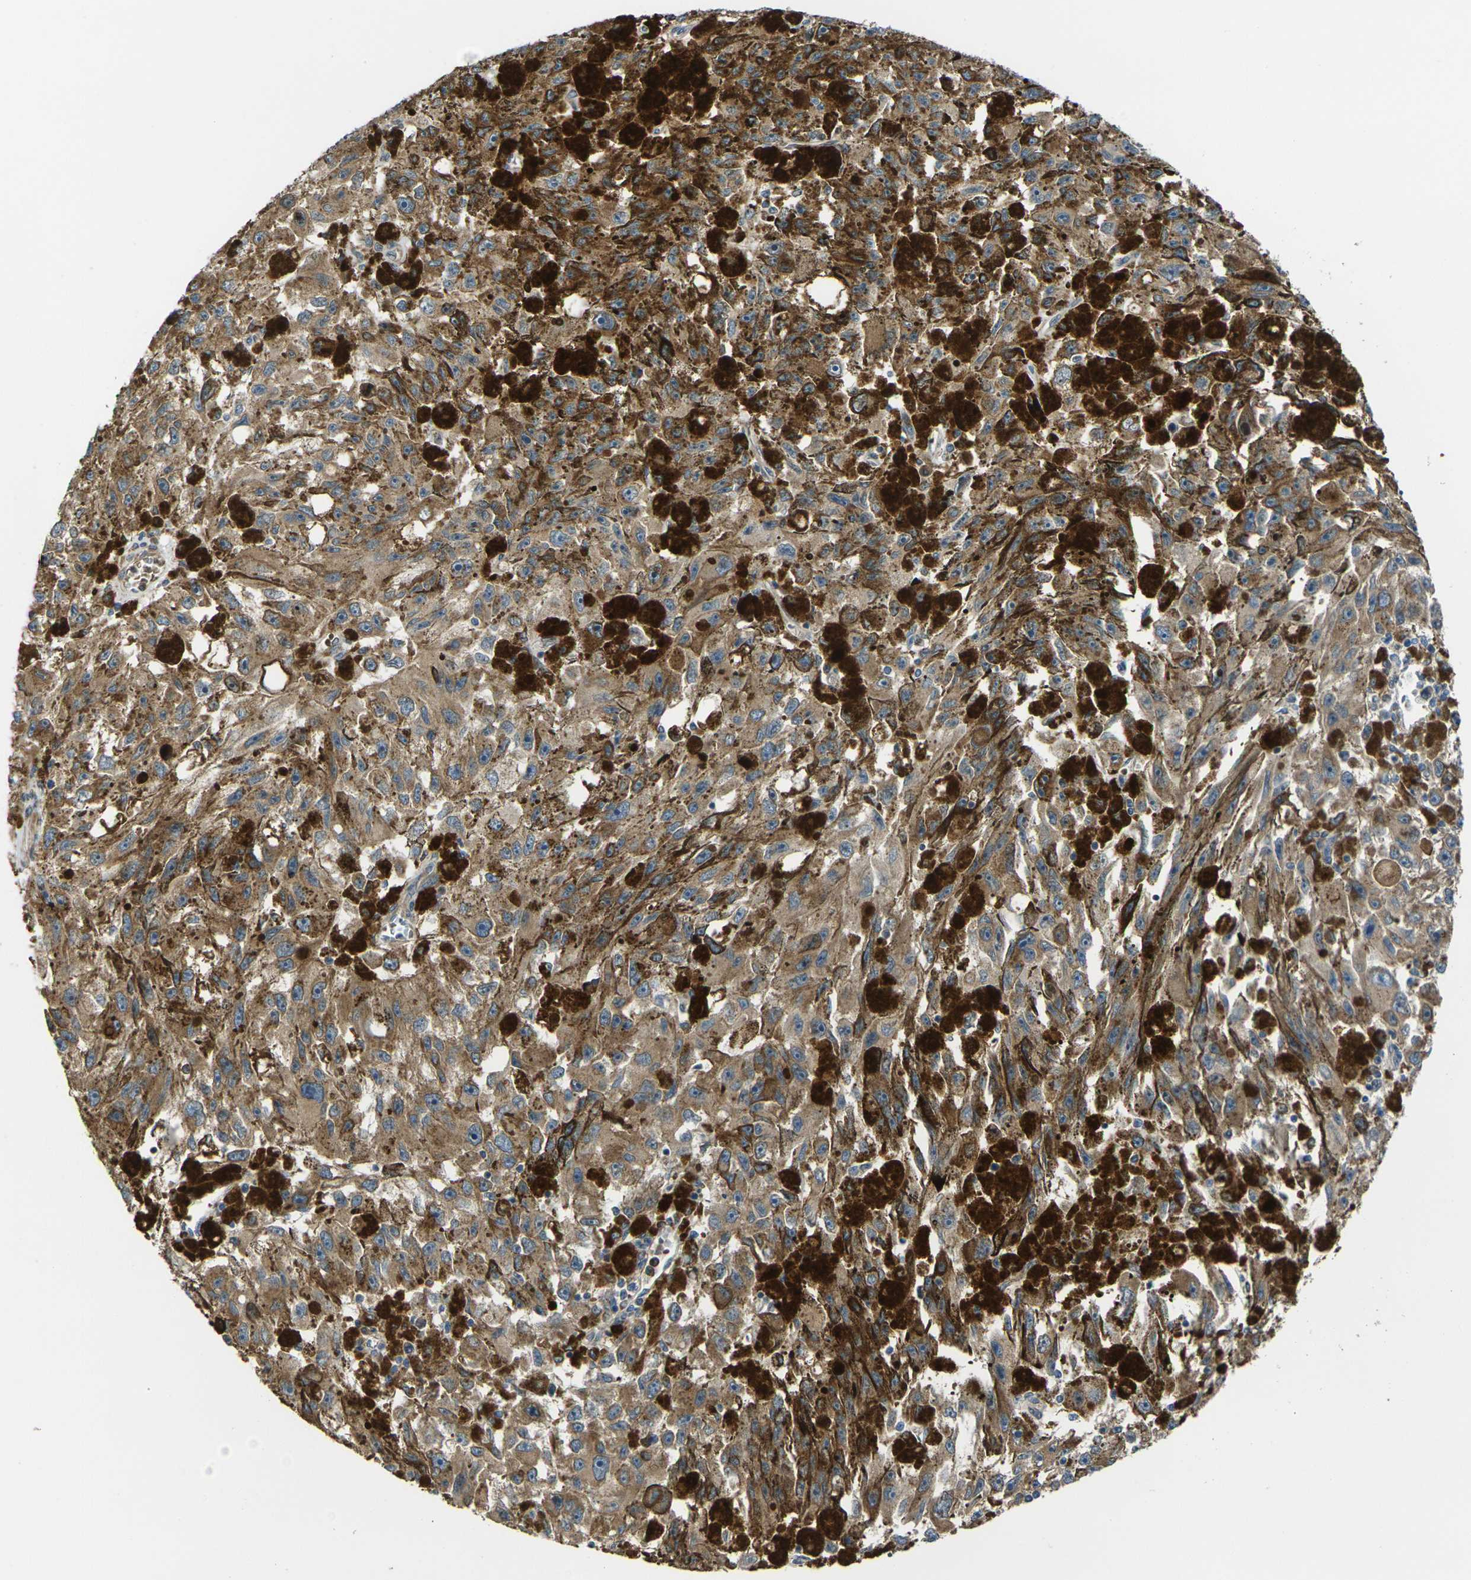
{"staining": {"intensity": "moderate", "quantity": ">75%", "location": "cytoplasmic/membranous"}, "tissue": "melanoma", "cell_type": "Tumor cells", "image_type": "cancer", "snomed": [{"axis": "morphology", "description": "Malignant melanoma in situ"}, {"axis": "morphology", "description": "Malignant melanoma, NOS"}, {"axis": "topography", "description": "Skin"}], "caption": "The immunohistochemical stain labels moderate cytoplasmic/membranous expression in tumor cells of malignant melanoma in situ tissue.", "gene": "FZD1", "patient": {"sex": "female", "age": 88}}